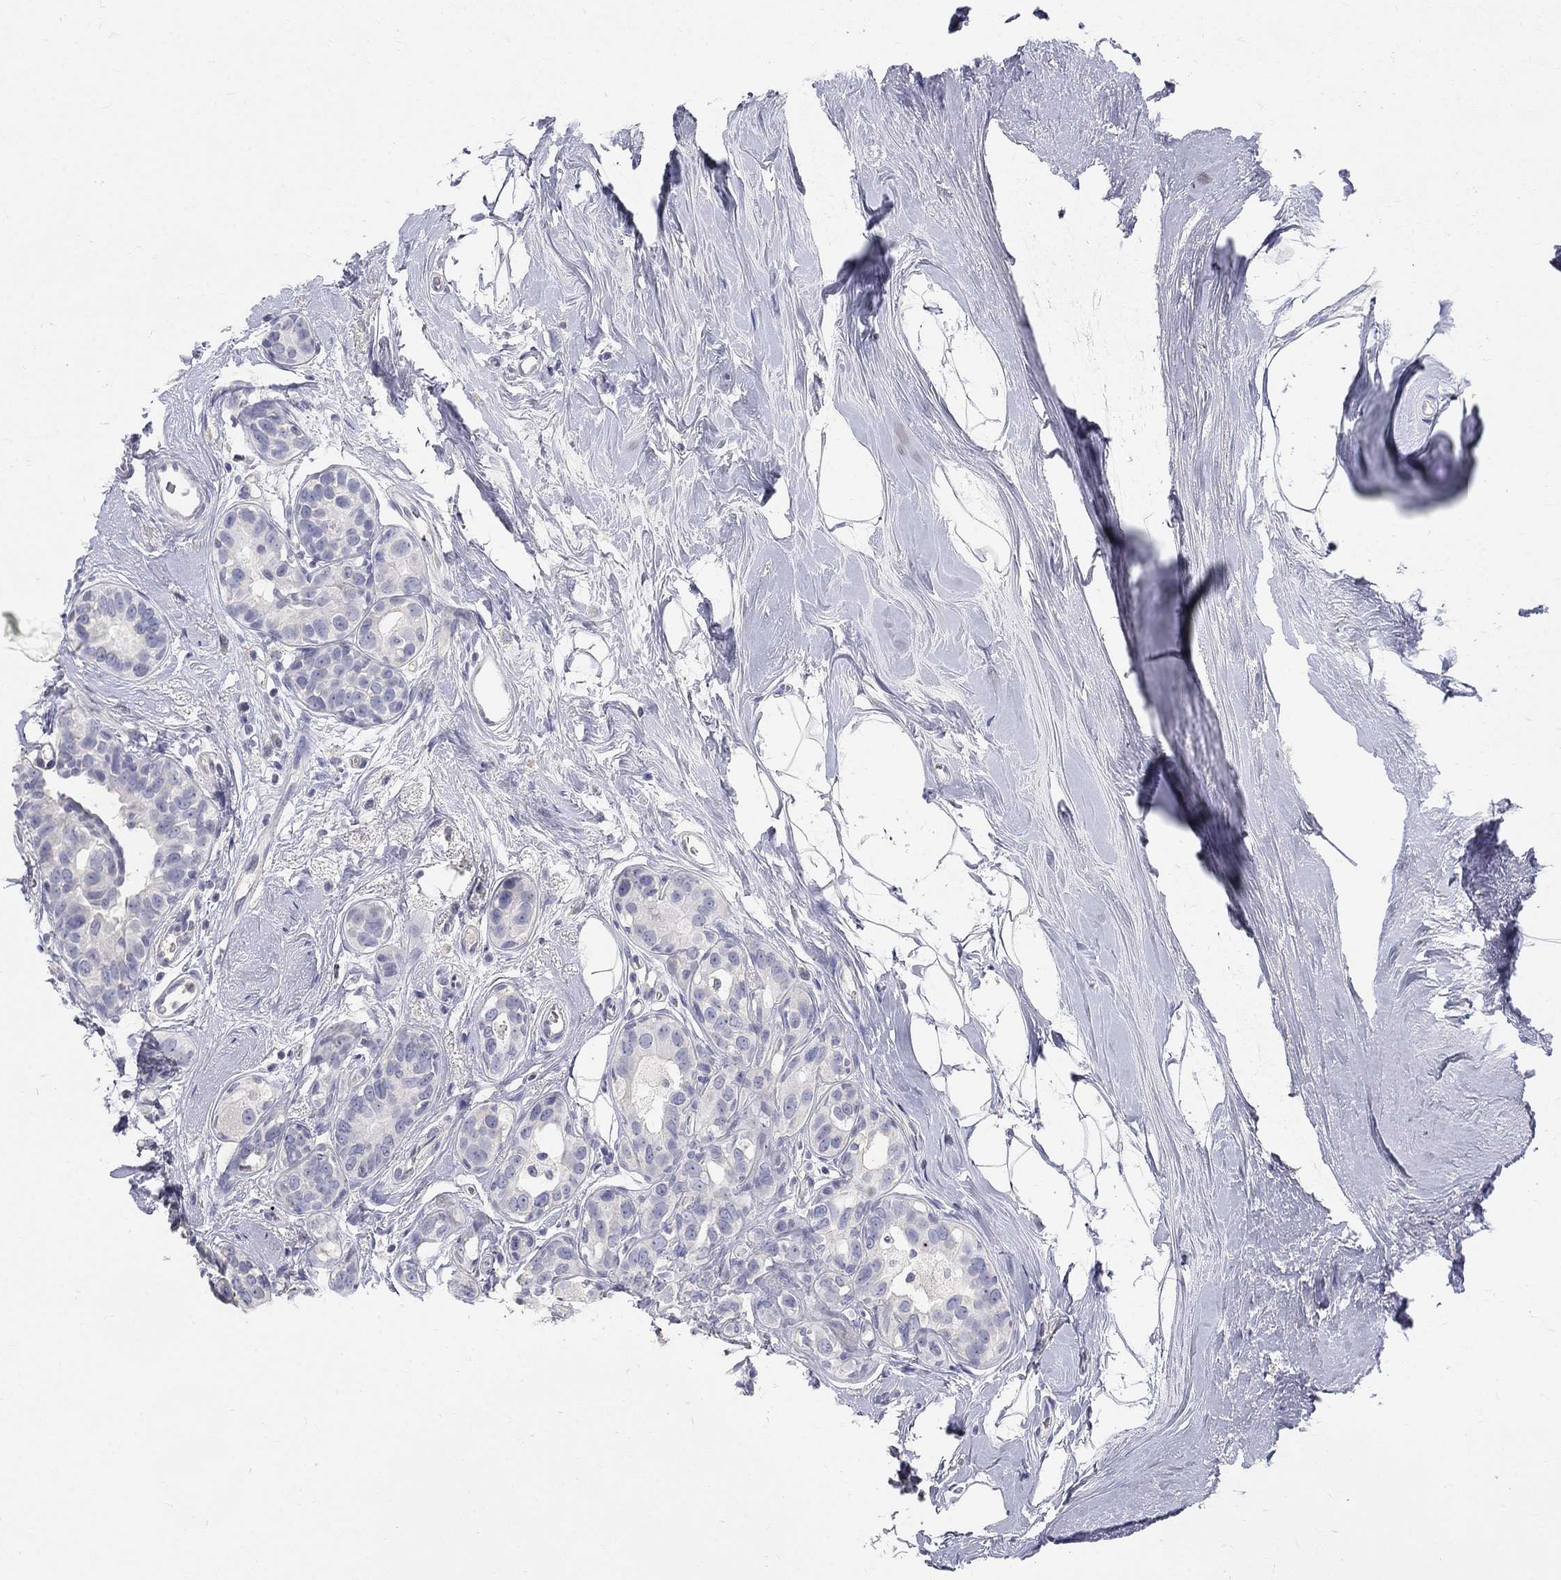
{"staining": {"intensity": "negative", "quantity": "none", "location": "none"}, "tissue": "breast cancer", "cell_type": "Tumor cells", "image_type": "cancer", "snomed": [{"axis": "morphology", "description": "Duct carcinoma"}, {"axis": "topography", "description": "Breast"}], "caption": "Micrograph shows no significant protein expression in tumor cells of breast cancer (invasive ductal carcinoma).", "gene": "PTH1R", "patient": {"sex": "female", "age": 55}}